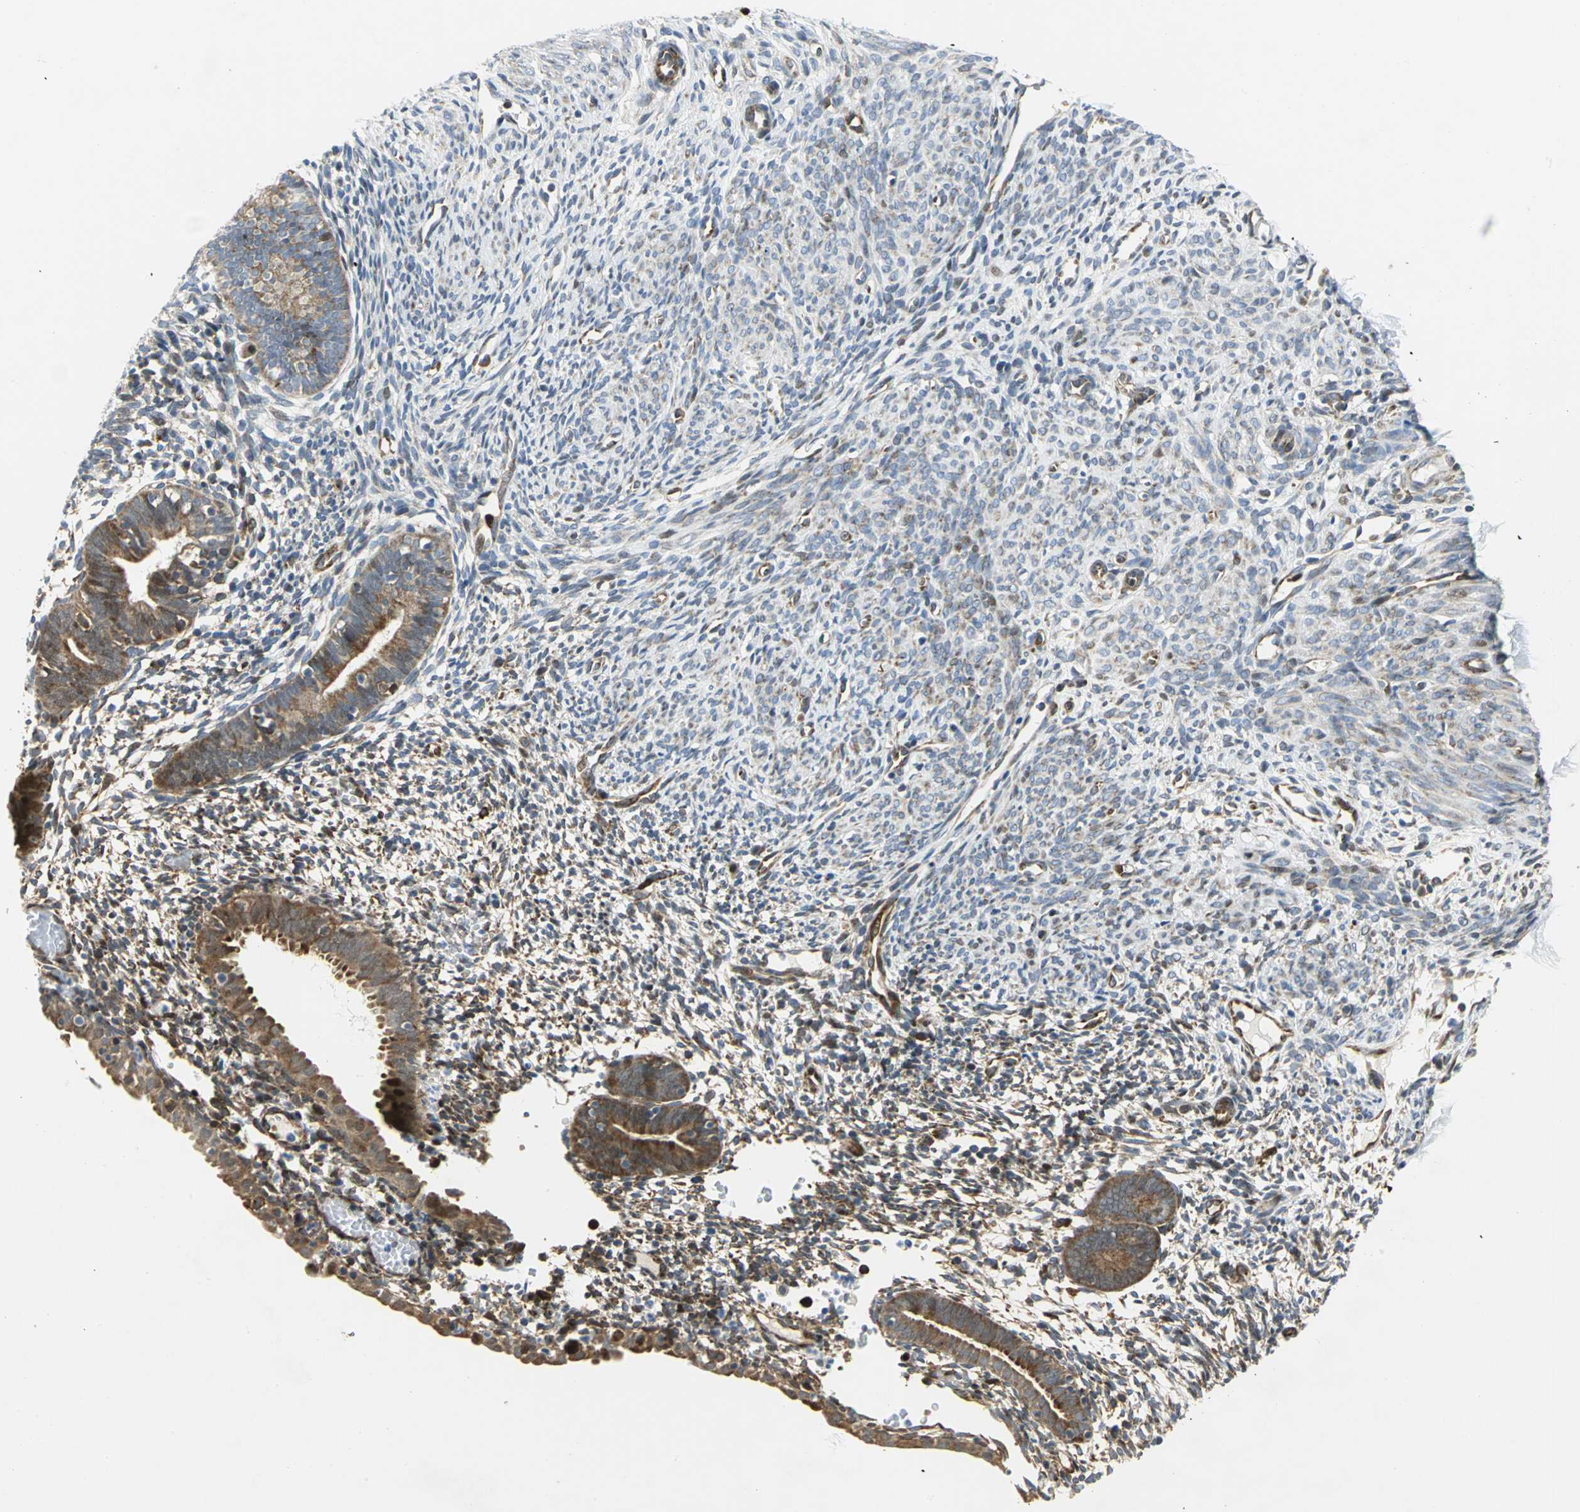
{"staining": {"intensity": "moderate", "quantity": "25%-75%", "location": "cytoplasmic/membranous"}, "tissue": "endometrium", "cell_type": "Cells in endometrial stroma", "image_type": "normal", "snomed": [{"axis": "morphology", "description": "Normal tissue, NOS"}, {"axis": "morphology", "description": "Atrophy, NOS"}, {"axis": "topography", "description": "Uterus"}, {"axis": "topography", "description": "Endometrium"}], "caption": "Protein staining displays moderate cytoplasmic/membranous expression in approximately 25%-75% of cells in endometrial stroma in unremarkable endometrium.", "gene": "YBX1", "patient": {"sex": "female", "age": 68}}